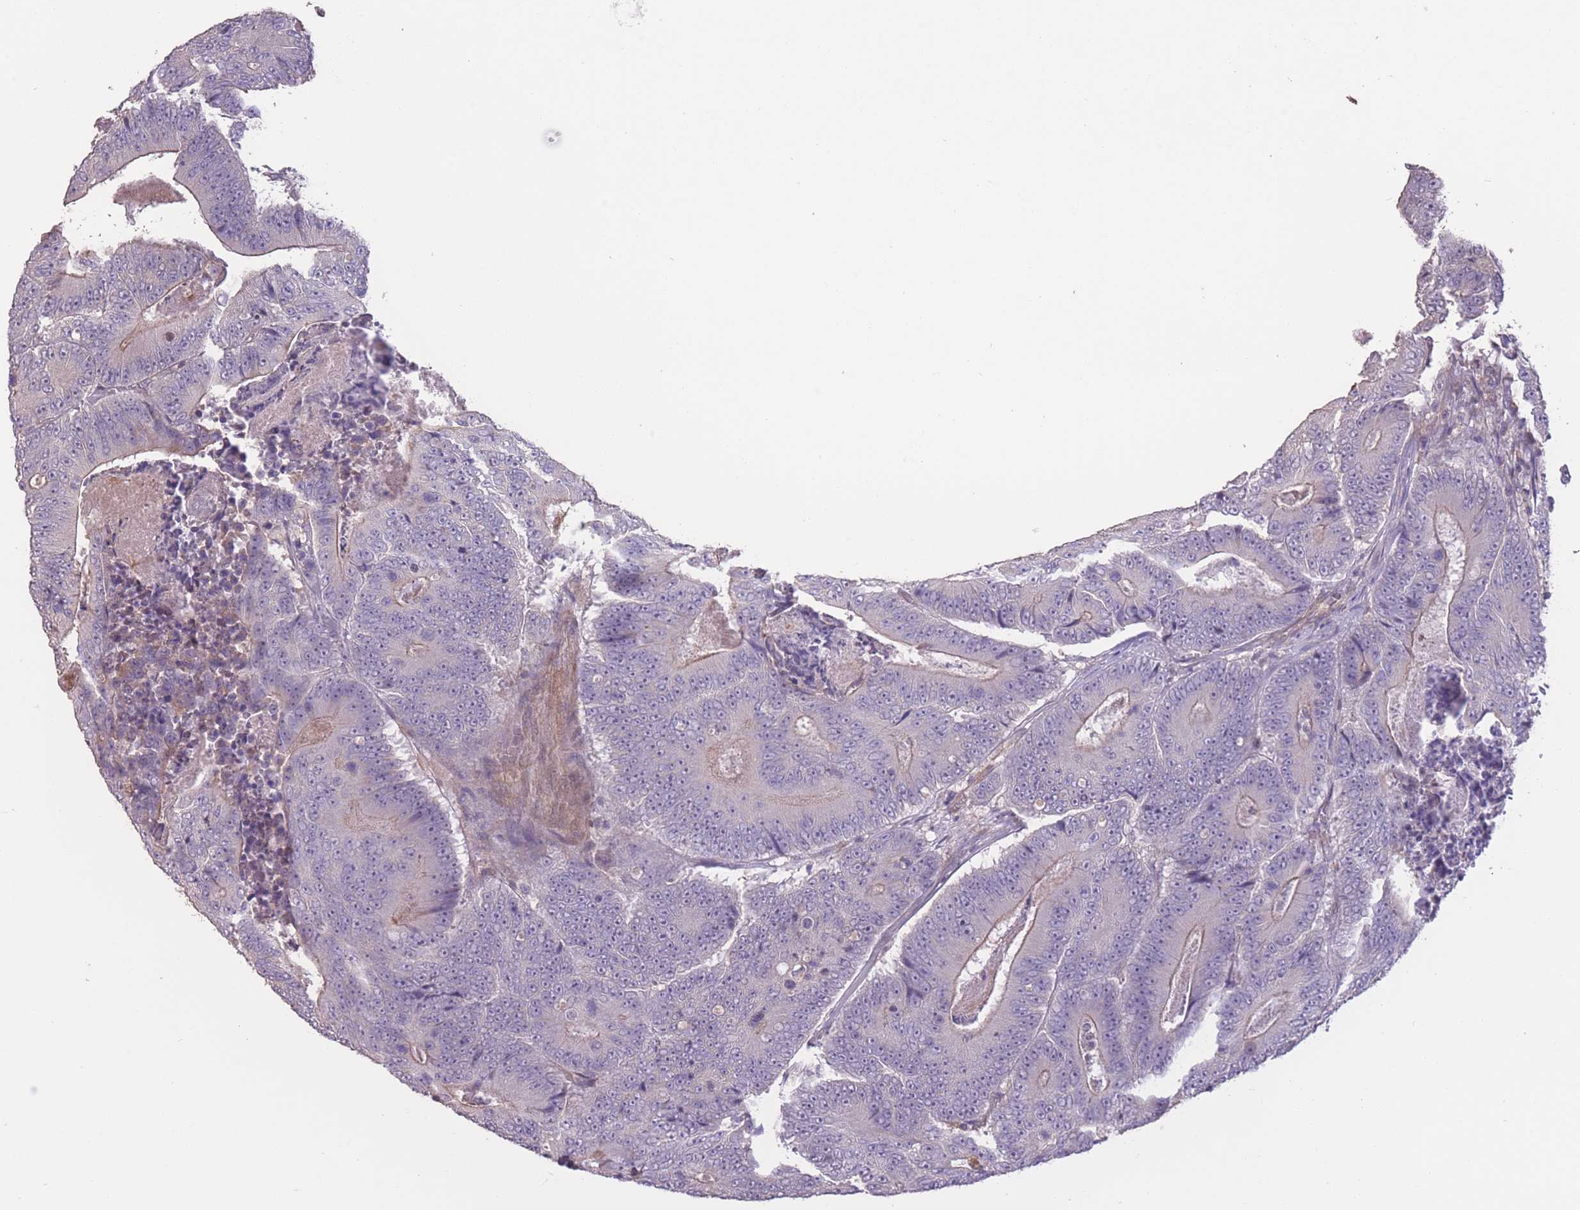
{"staining": {"intensity": "negative", "quantity": "none", "location": "none"}, "tissue": "colorectal cancer", "cell_type": "Tumor cells", "image_type": "cancer", "snomed": [{"axis": "morphology", "description": "Adenocarcinoma, NOS"}, {"axis": "topography", "description": "Colon"}], "caption": "The photomicrograph exhibits no staining of tumor cells in colorectal cancer (adenocarcinoma).", "gene": "RSPH10B", "patient": {"sex": "male", "age": 83}}